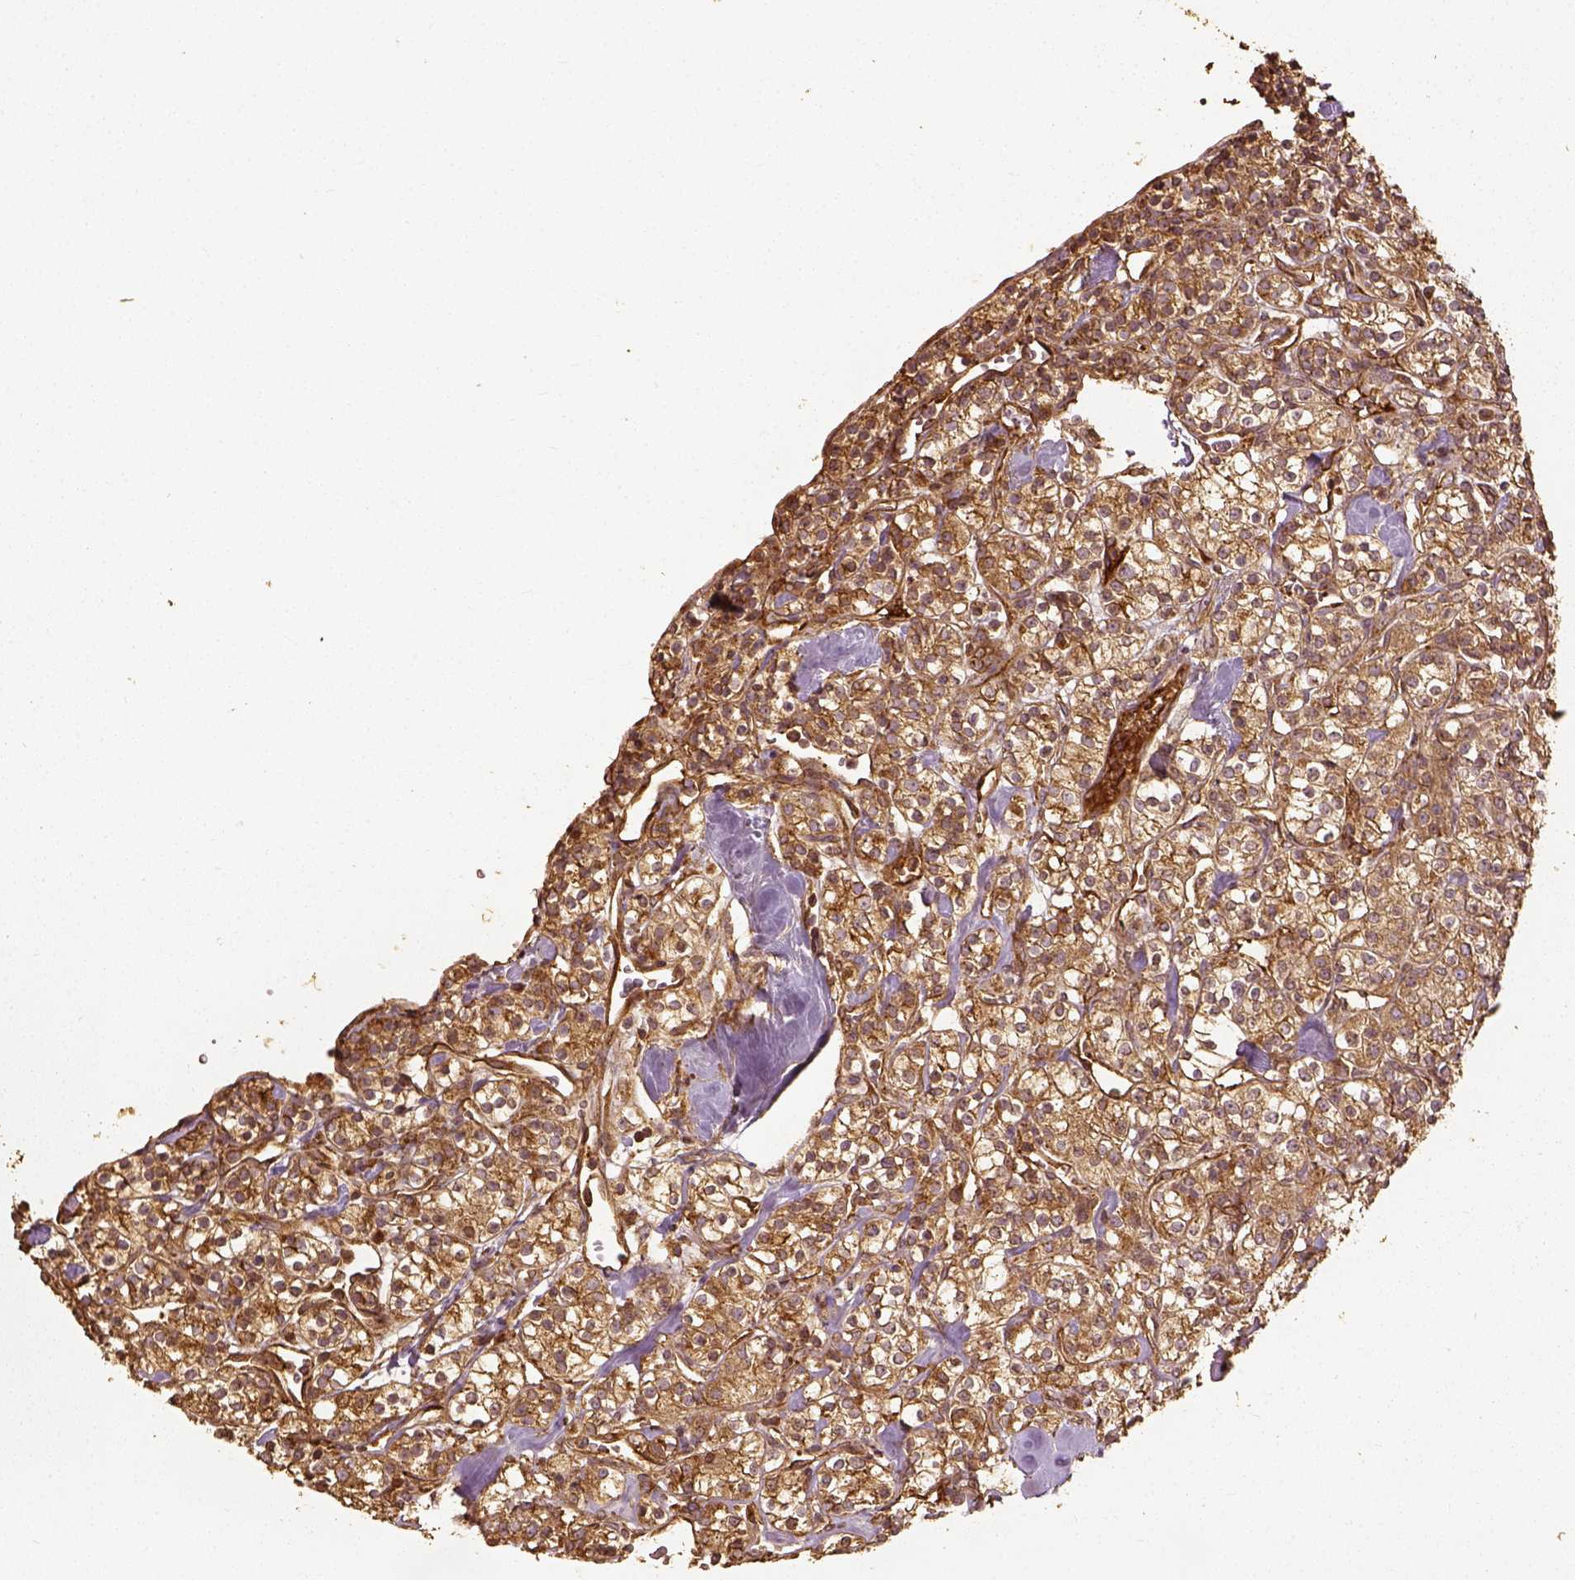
{"staining": {"intensity": "moderate", "quantity": ">75%", "location": "cytoplasmic/membranous"}, "tissue": "renal cancer", "cell_type": "Tumor cells", "image_type": "cancer", "snomed": [{"axis": "morphology", "description": "Adenocarcinoma, NOS"}, {"axis": "topography", "description": "Kidney"}], "caption": "Immunohistochemical staining of human adenocarcinoma (renal) demonstrates medium levels of moderate cytoplasmic/membranous protein expression in about >75% of tumor cells.", "gene": "VEGFA", "patient": {"sex": "male", "age": 77}}